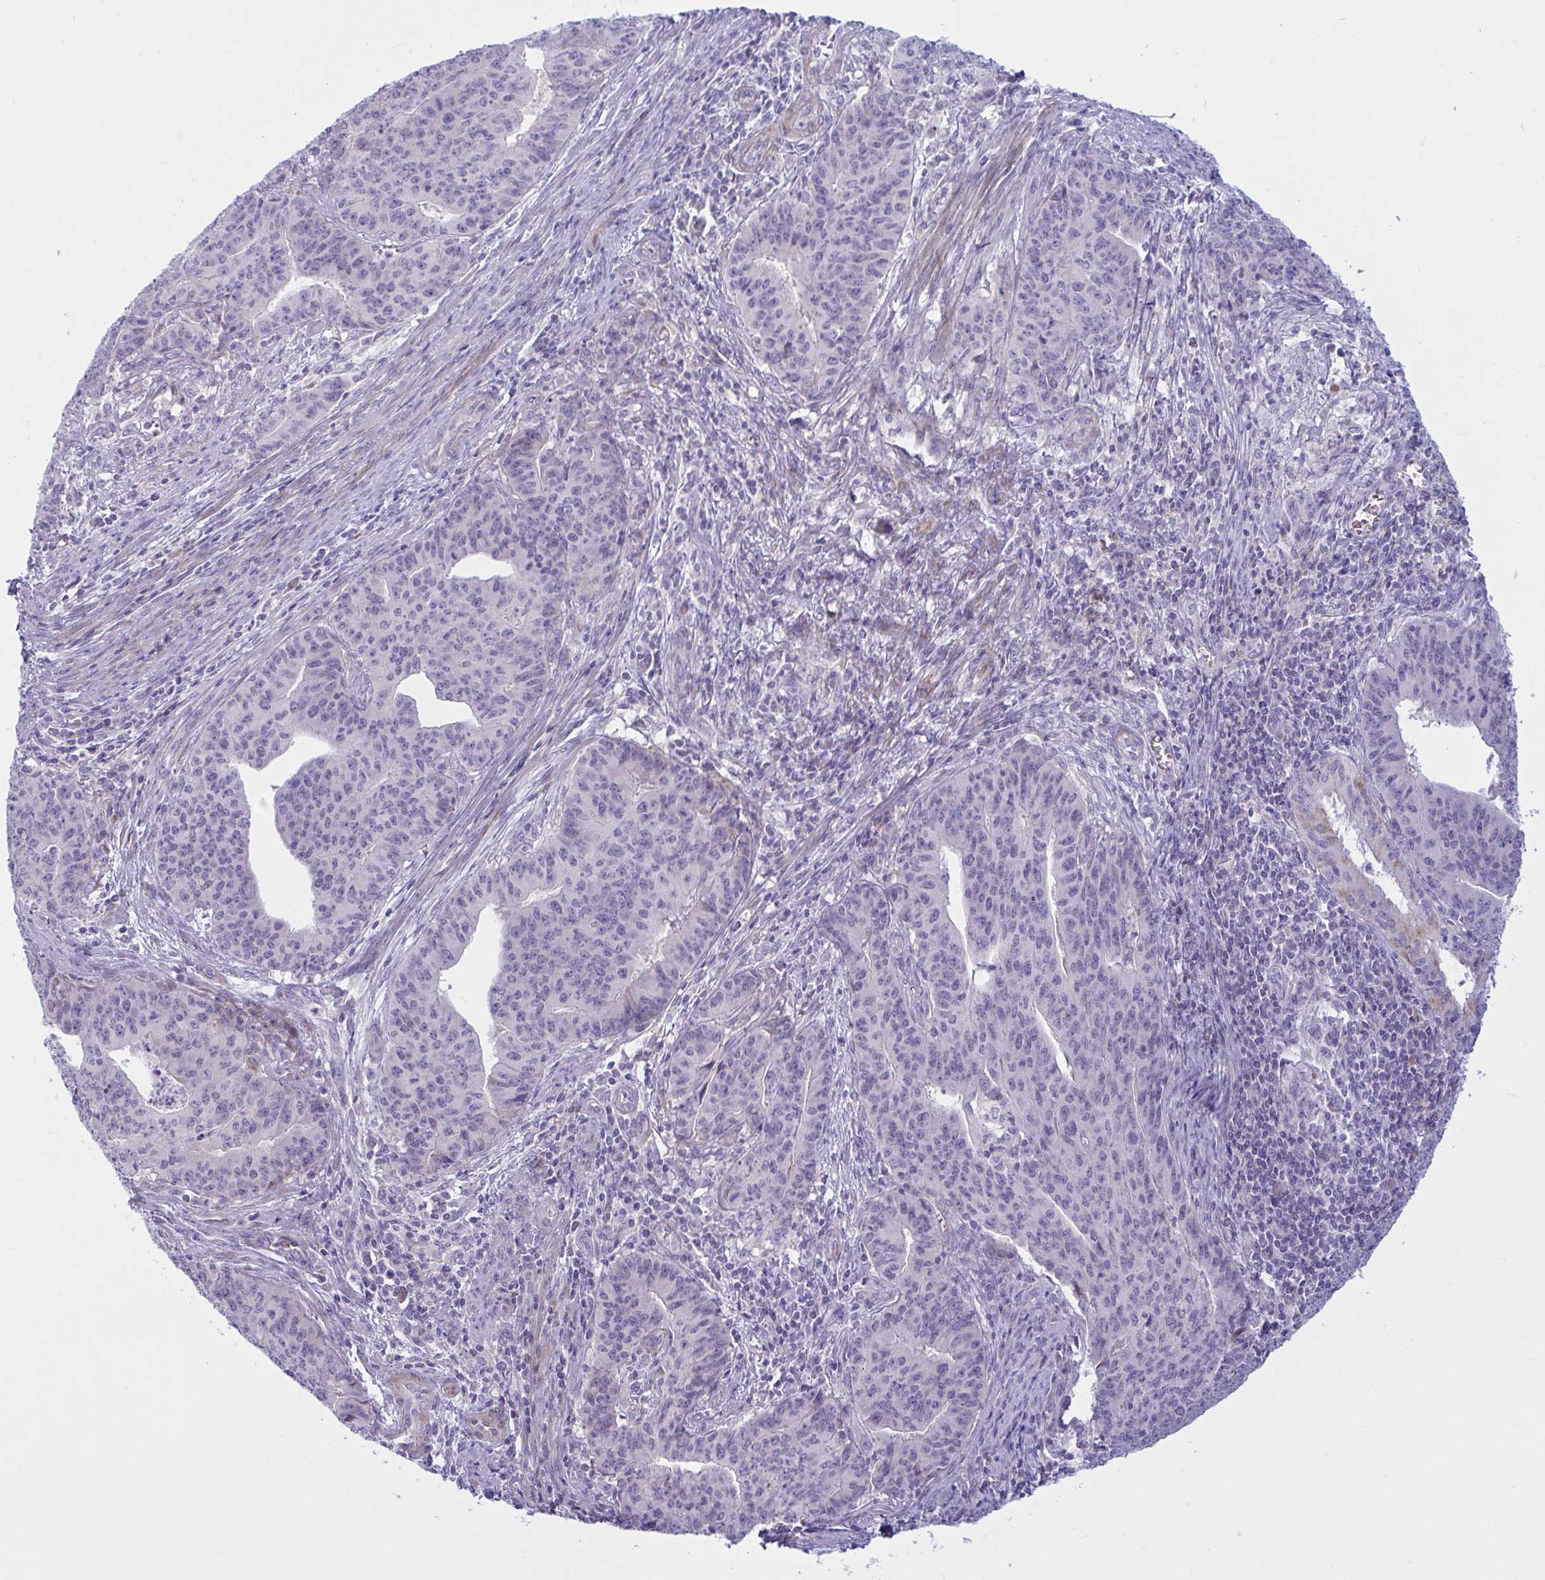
{"staining": {"intensity": "negative", "quantity": "none", "location": "none"}, "tissue": "endometrial cancer", "cell_type": "Tumor cells", "image_type": "cancer", "snomed": [{"axis": "morphology", "description": "Adenocarcinoma, NOS"}, {"axis": "topography", "description": "Endometrium"}], "caption": "An immunohistochemistry histopathology image of endometrial adenocarcinoma is shown. There is no staining in tumor cells of endometrial adenocarcinoma.", "gene": "VWC2", "patient": {"sex": "female", "age": 59}}